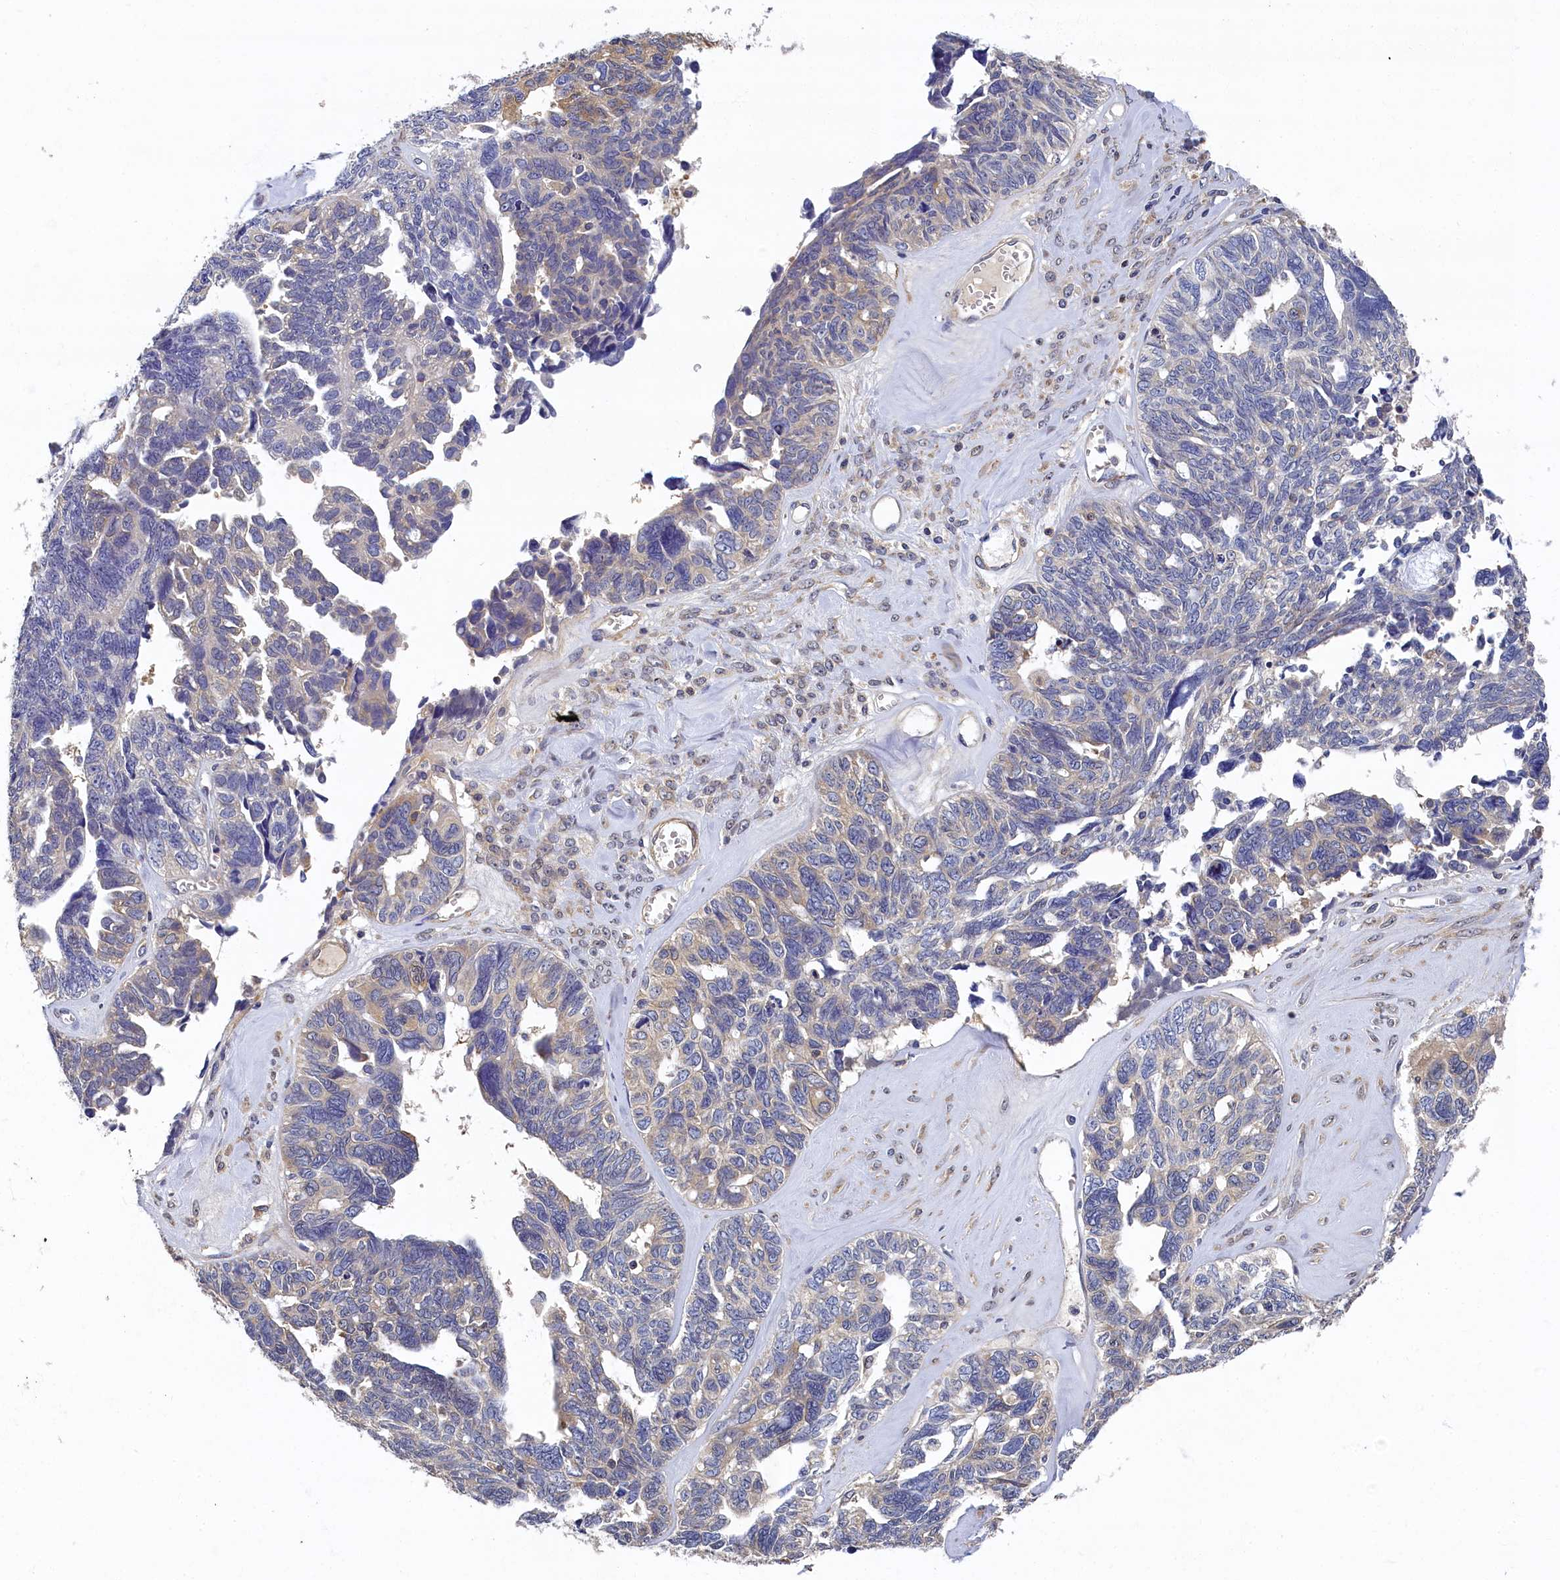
{"staining": {"intensity": "negative", "quantity": "none", "location": "none"}, "tissue": "ovarian cancer", "cell_type": "Tumor cells", "image_type": "cancer", "snomed": [{"axis": "morphology", "description": "Cystadenocarcinoma, serous, NOS"}, {"axis": "topography", "description": "Ovary"}], "caption": "Tumor cells show no significant positivity in ovarian cancer (serous cystadenocarcinoma).", "gene": "TBCB", "patient": {"sex": "female", "age": 79}}